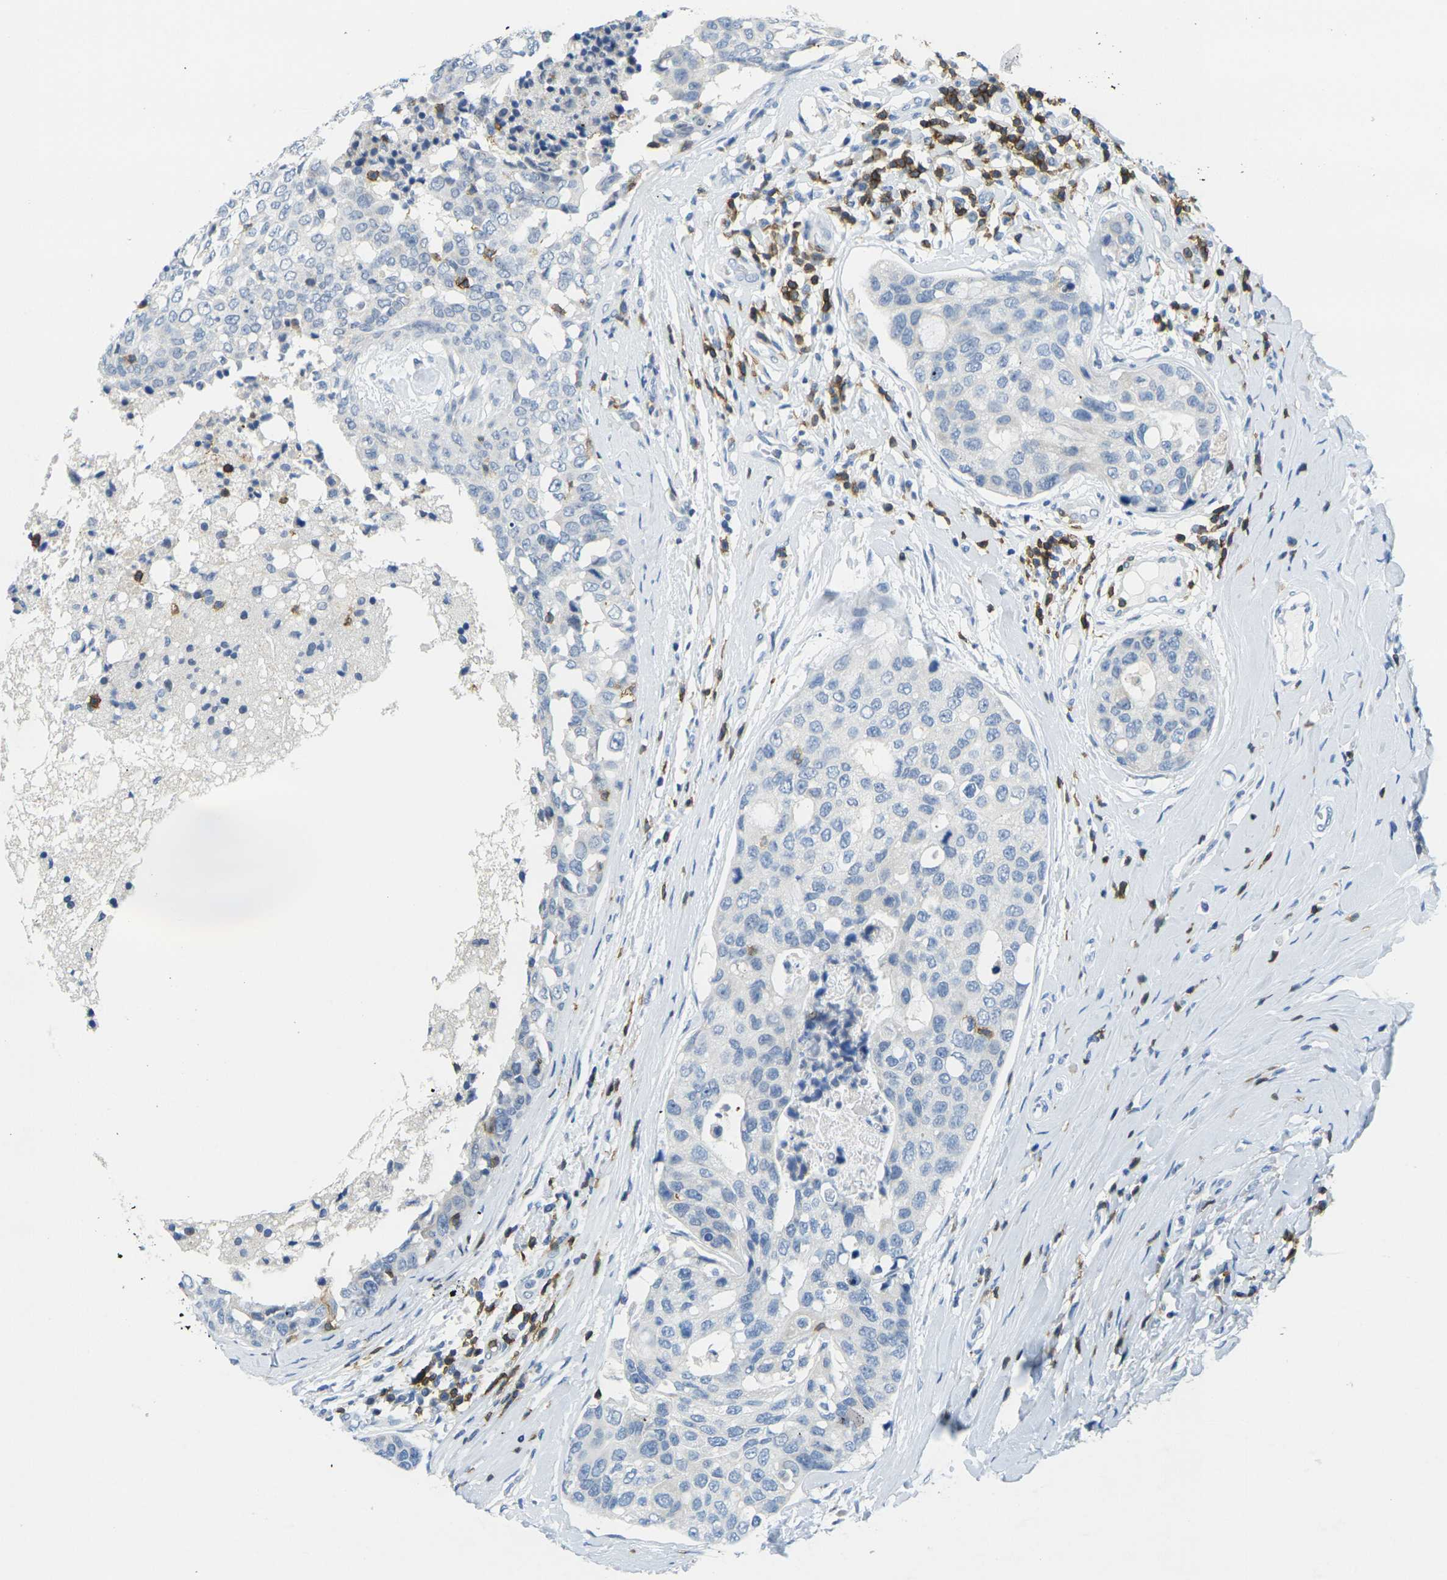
{"staining": {"intensity": "negative", "quantity": "none", "location": "none"}, "tissue": "breast cancer", "cell_type": "Tumor cells", "image_type": "cancer", "snomed": [{"axis": "morphology", "description": "Duct carcinoma"}, {"axis": "topography", "description": "Breast"}], "caption": "Immunohistochemistry (IHC) of human breast cancer reveals no expression in tumor cells.", "gene": "CD3D", "patient": {"sex": "female", "age": 27}}